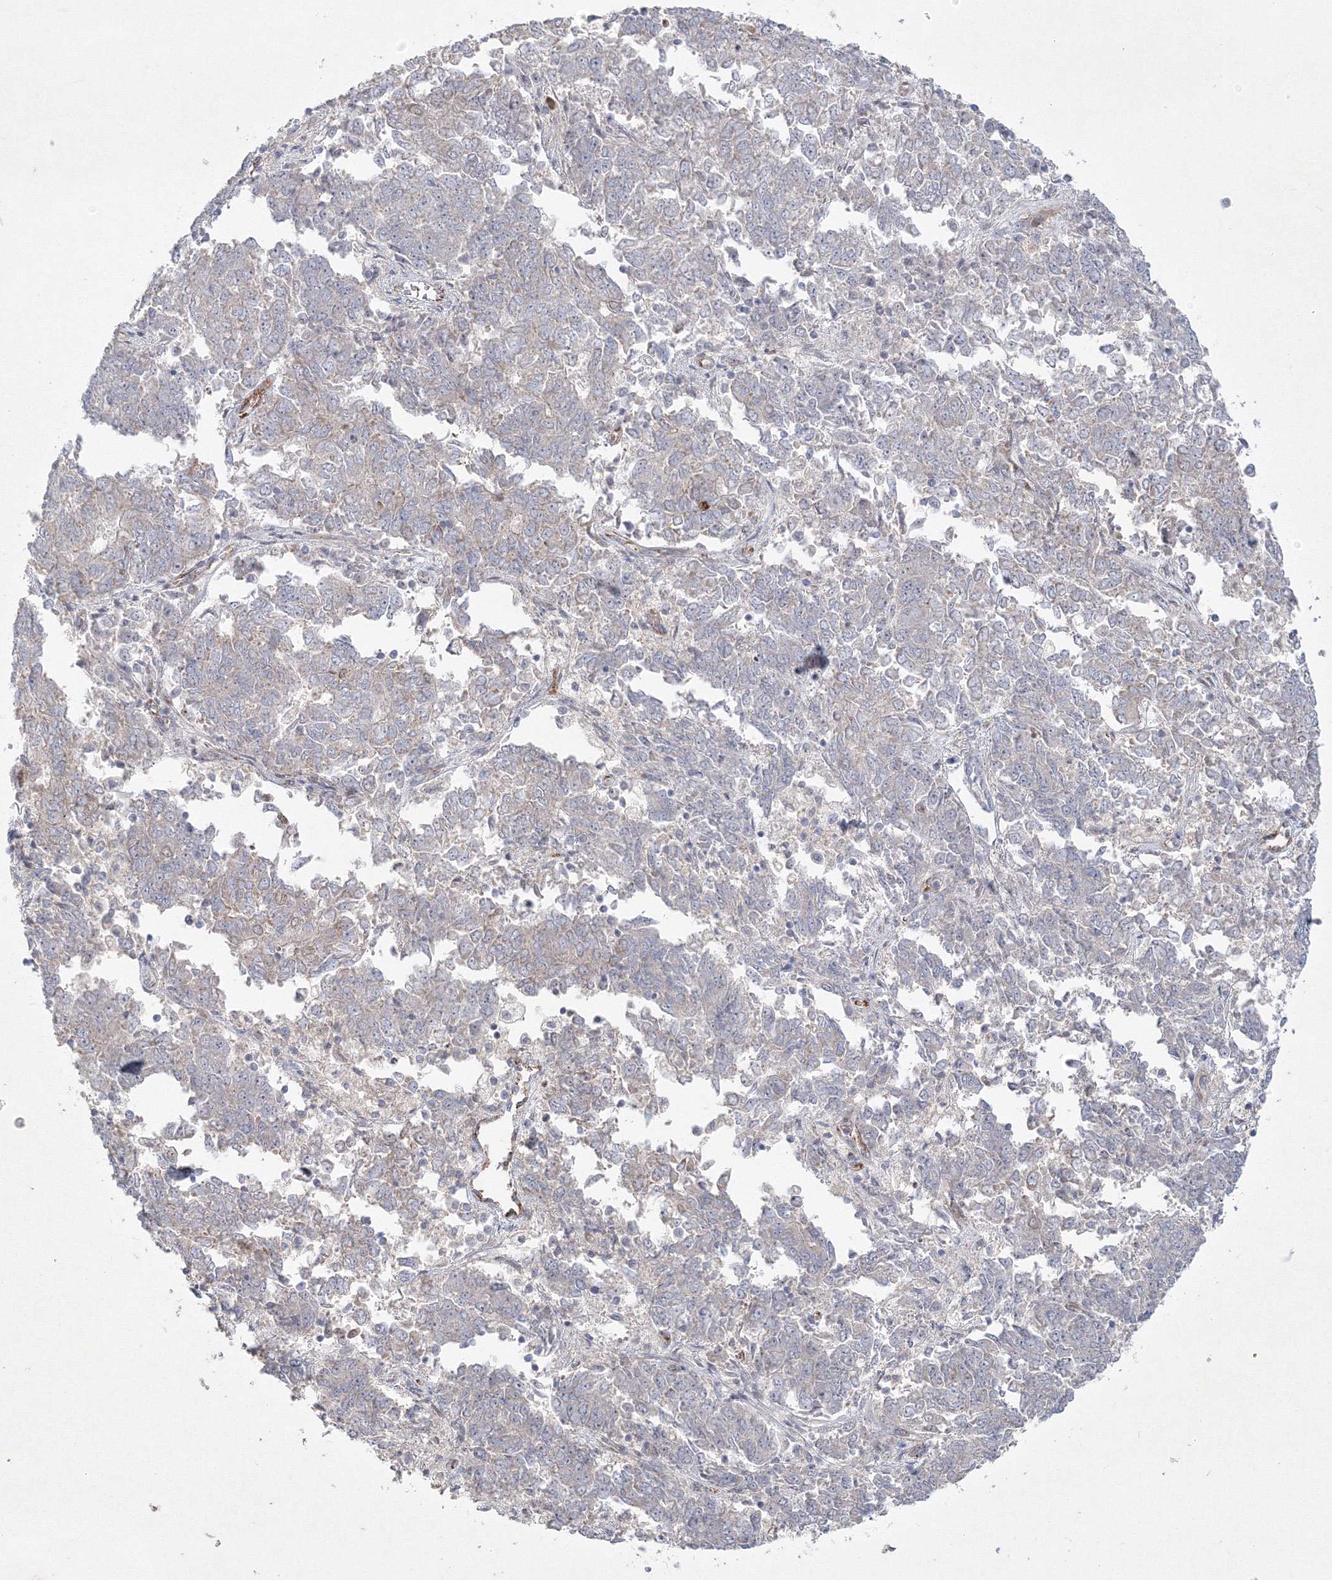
{"staining": {"intensity": "weak", "quantity": "<25%", "location": "cytoplasmic/membranous"}, "tissue": "endometrial cancer", "cell_type": "Tumor cells", "image_type": "cancer", "snomed": [{"axis": "morphology", "description": "Adenocarcinoma, NOS"}, {"axis": "topography", "description": "Endometrium"}], "caption": "Tumor cells show no significant positivity in endometrial cancer.", "gene": "WDR49", "patient": {"sex": "female", "age": 80}}